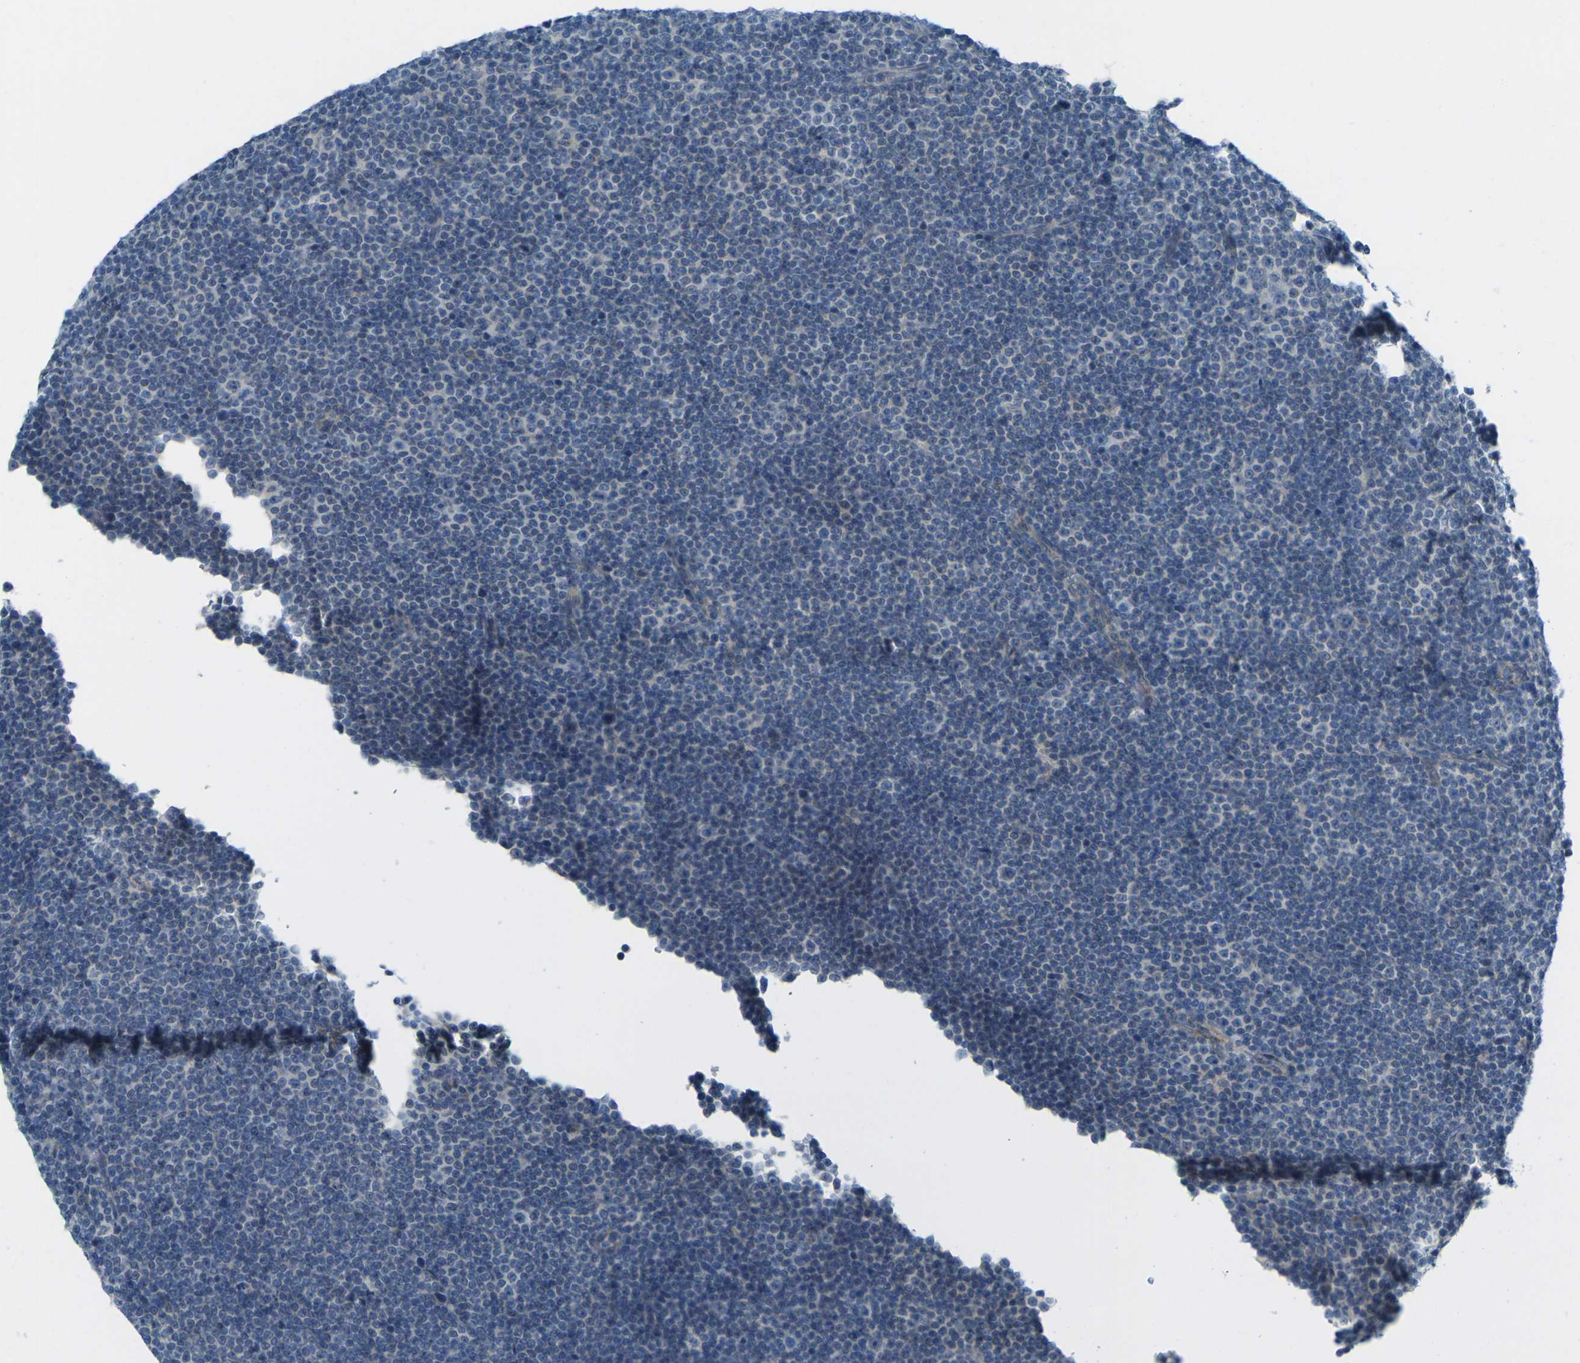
{"staining": {"intensity": "negative", "quantity": "none", "location": "none"}, "tissue": "lymphoma", "cell_type": "Tumor cells", "image_type": "cancer", "snomed": [{"axis": "morphology", "description": "Malignant lymphoma, non-Hodgkin's type, Low grade"}, {"axis": "topography", "description": "Lymph node"}], "caption": "Lymphoma was stained to show a protein in brown. There is no significant positivity in tumor cells. Brightfield microscopy of immunohistochemistry (IHC) stained with DAB (brown) and hematoxylin (blue), captured at high magnification.", "gene": "RHBDD1", "patient": {"sex": "female", "age": 67}}